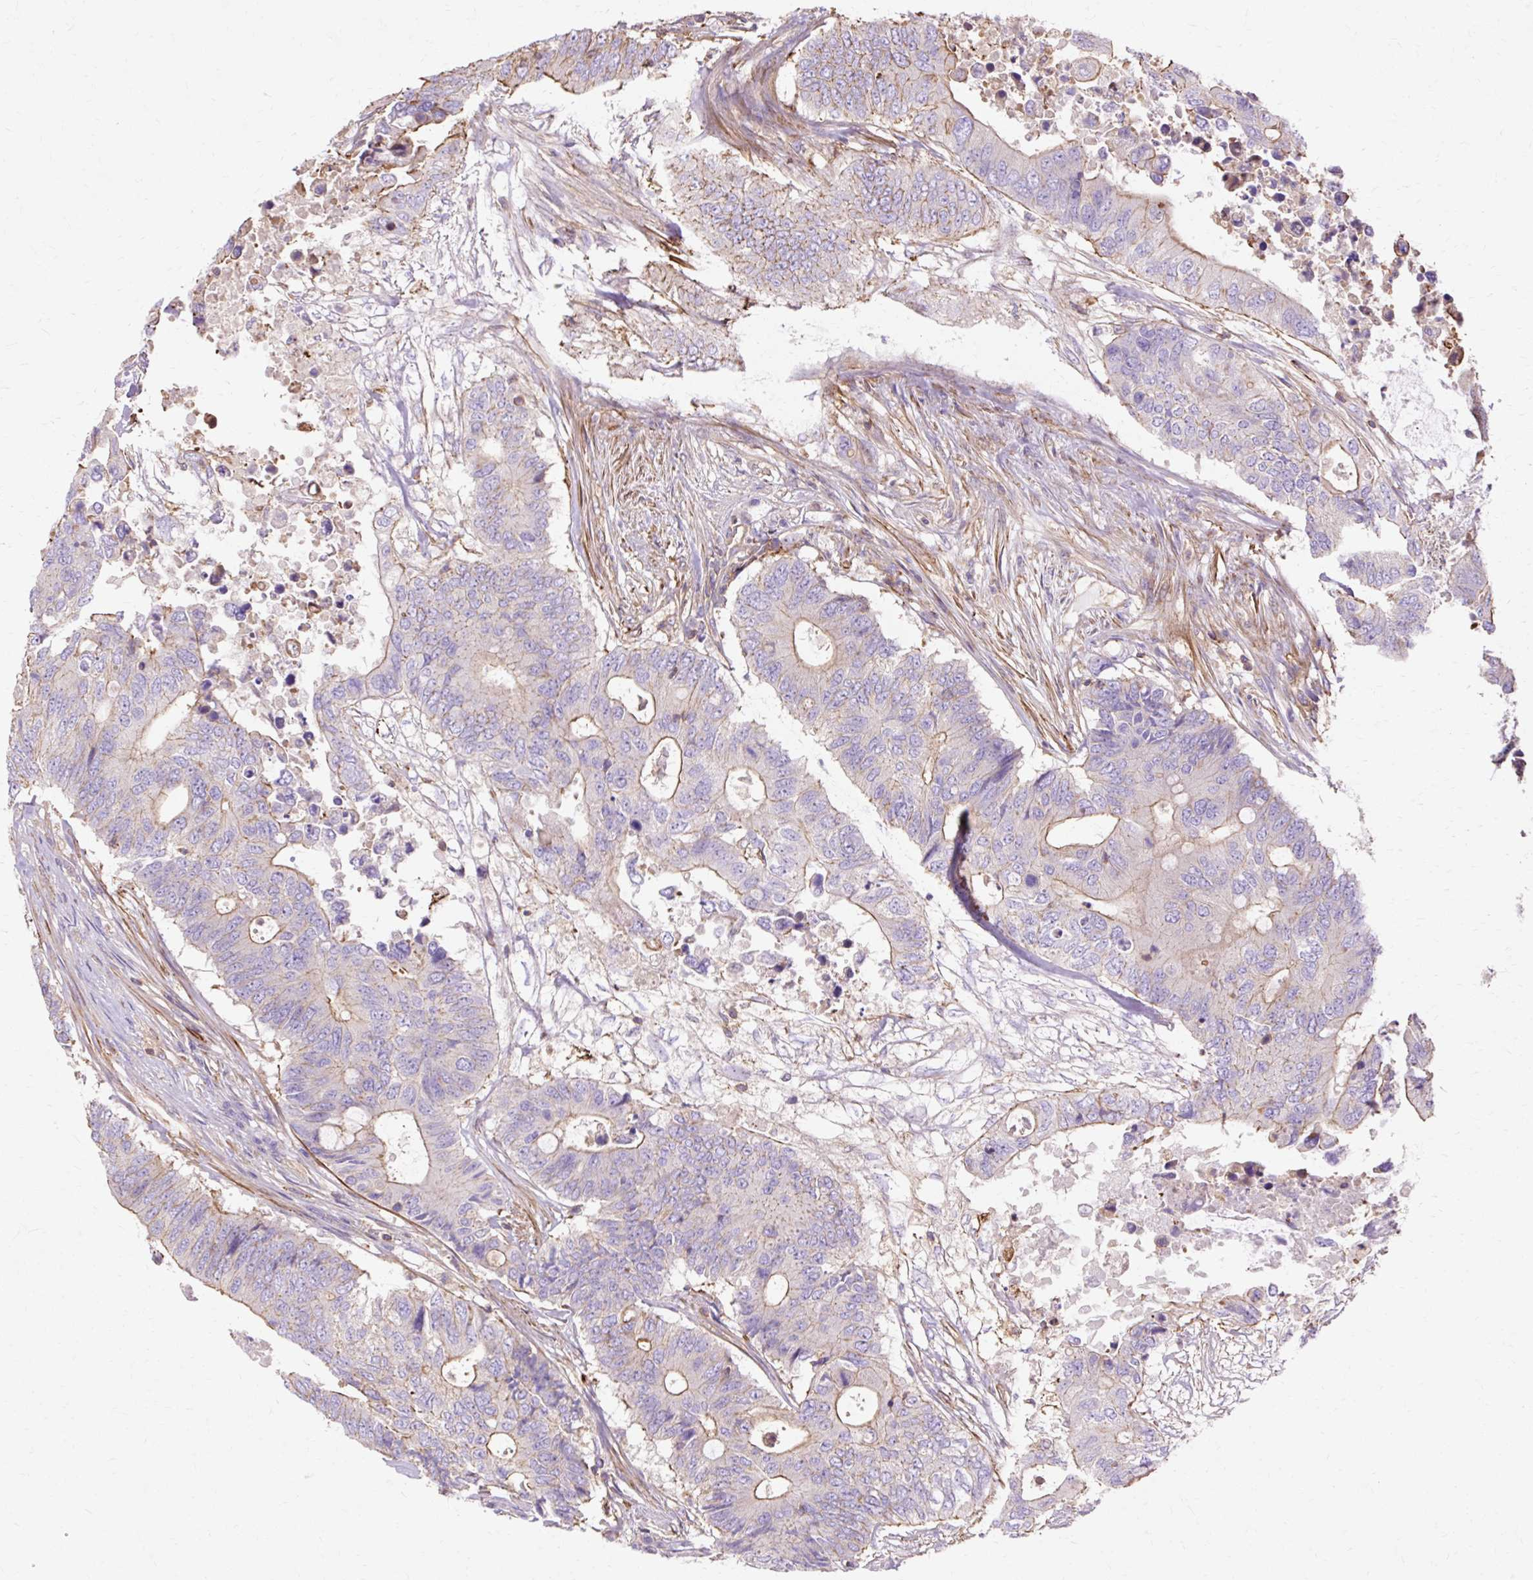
{"staining": {"intensity": "moderate", "quantity": "25%-75%", "location": "cytoplasmic/membranous"}, "tissue": "colorectal cancer", "cell_type": "Tumor cells", "image_type": "cancer", "snomed": [{"axis": "morphology", "description": "Adenocarcinoma, NOS"}, {"axis": "topography", "description": "Colon"}], "caption": "Human colorectal cancer (adenocarcinoma) stained for a protein (brown) shows moderate cytoplasmic/membranous positive expression in approximately 25%-75% of tumor cells.", "gene": "TBC1D2B", "patient": {"sex": "male", "age": 71}}